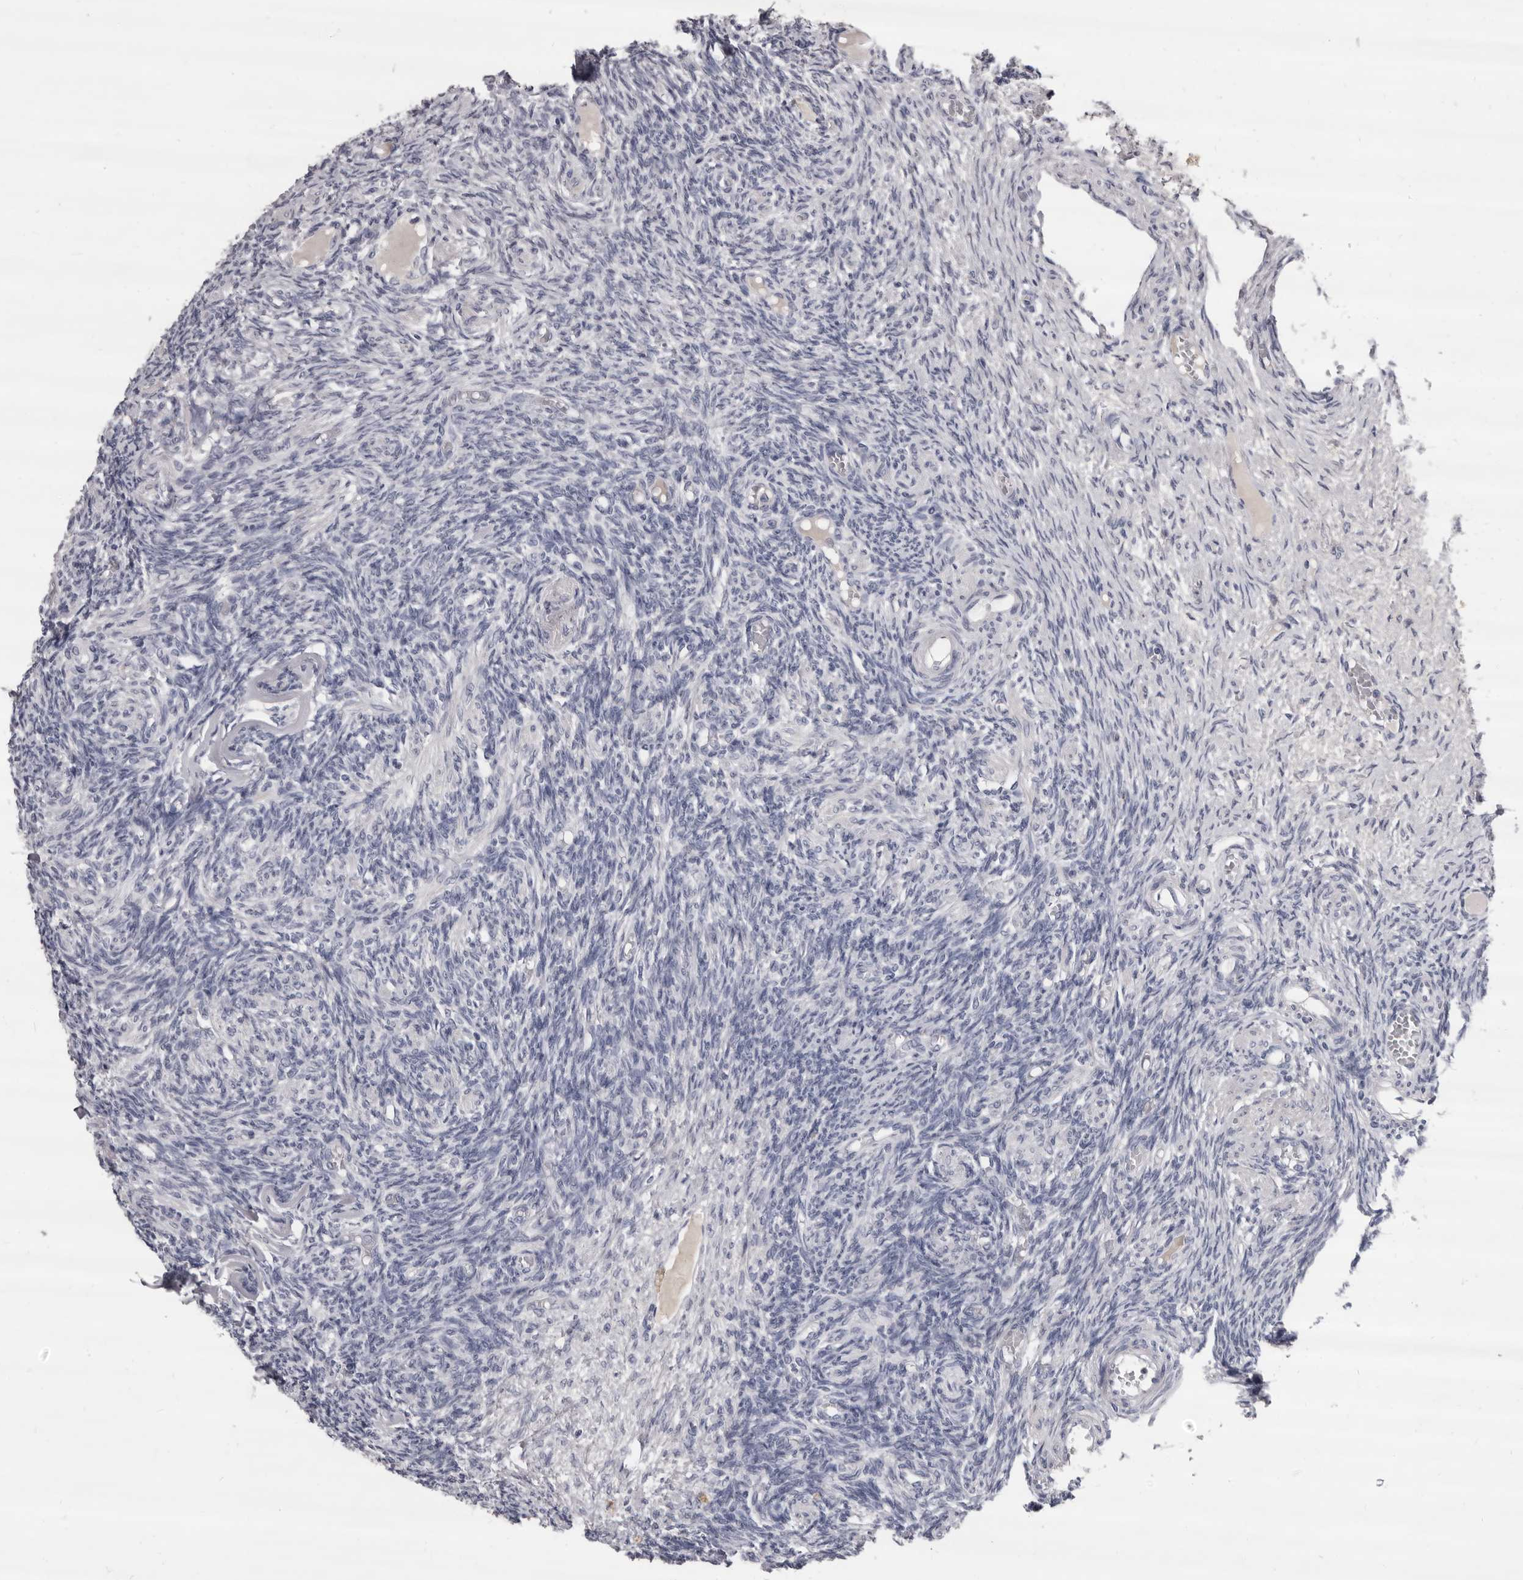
{"staining": {"intensity": "negative", "quantity": "none", "location": "none"}, "tissue": "ovary", "cell_type": "Ovarian stroma cells", "image_type": "normal", "snomed": [{"axis": "morphology", "description": "Normal tissue, NOS"}, {"axis": "topography", "description": "Ovary"}], "caption": "High magnification brightfield microscopy of normal ovary stained with DAB (3,3'-diaminobenzidine) (brown) and counterstained with hematoxylin (blue): ovarian stroma cells show no significant positivity.", "gene": "GZMH", "patient": {"sex": "female", "age": 27}}